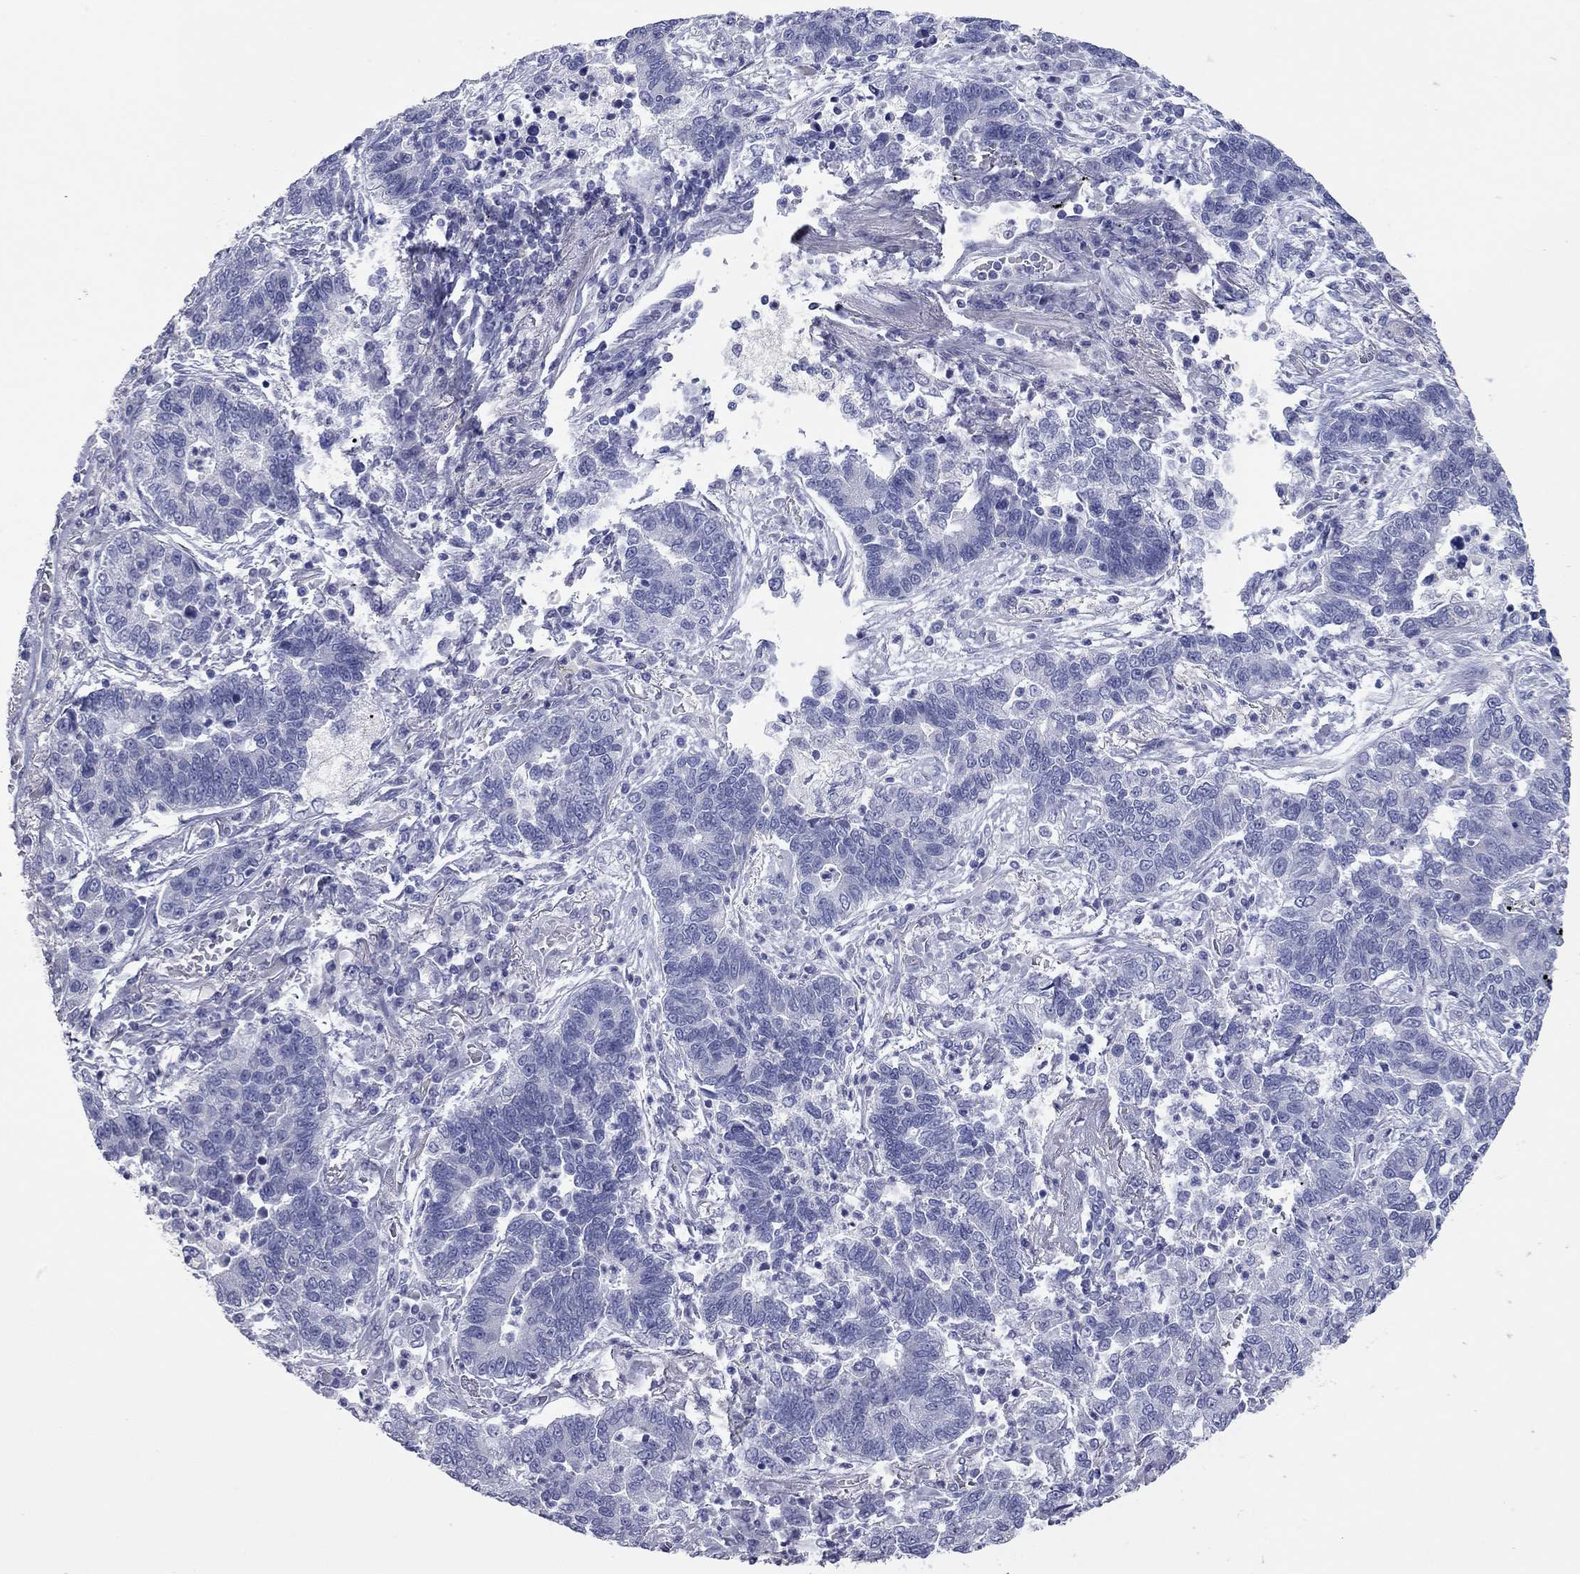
{"staining": {"intensity": "negative", "quantity": "none", "location": "none"}, "tissue": "lung cancer", "cell_type": "Tumor cells", "image_type": "cancer", "snomed": [{"axis": "morphology", "description": "Adenocarcinoma, NOS"}, {"axis": "topography", "description": "Lung"}], "caption": "Tumor cells show no significant protein positivity in lung adenocarcinoma. The staining was performed using DAB (3,3'-diaminobenzidine) to visualize the protein expression in brown, while the nuclei were stained in blue with hematoxylin (Magnification: 20x).", "gene": "VSIG10", "patient": {"sex": "female", "age": 57}}